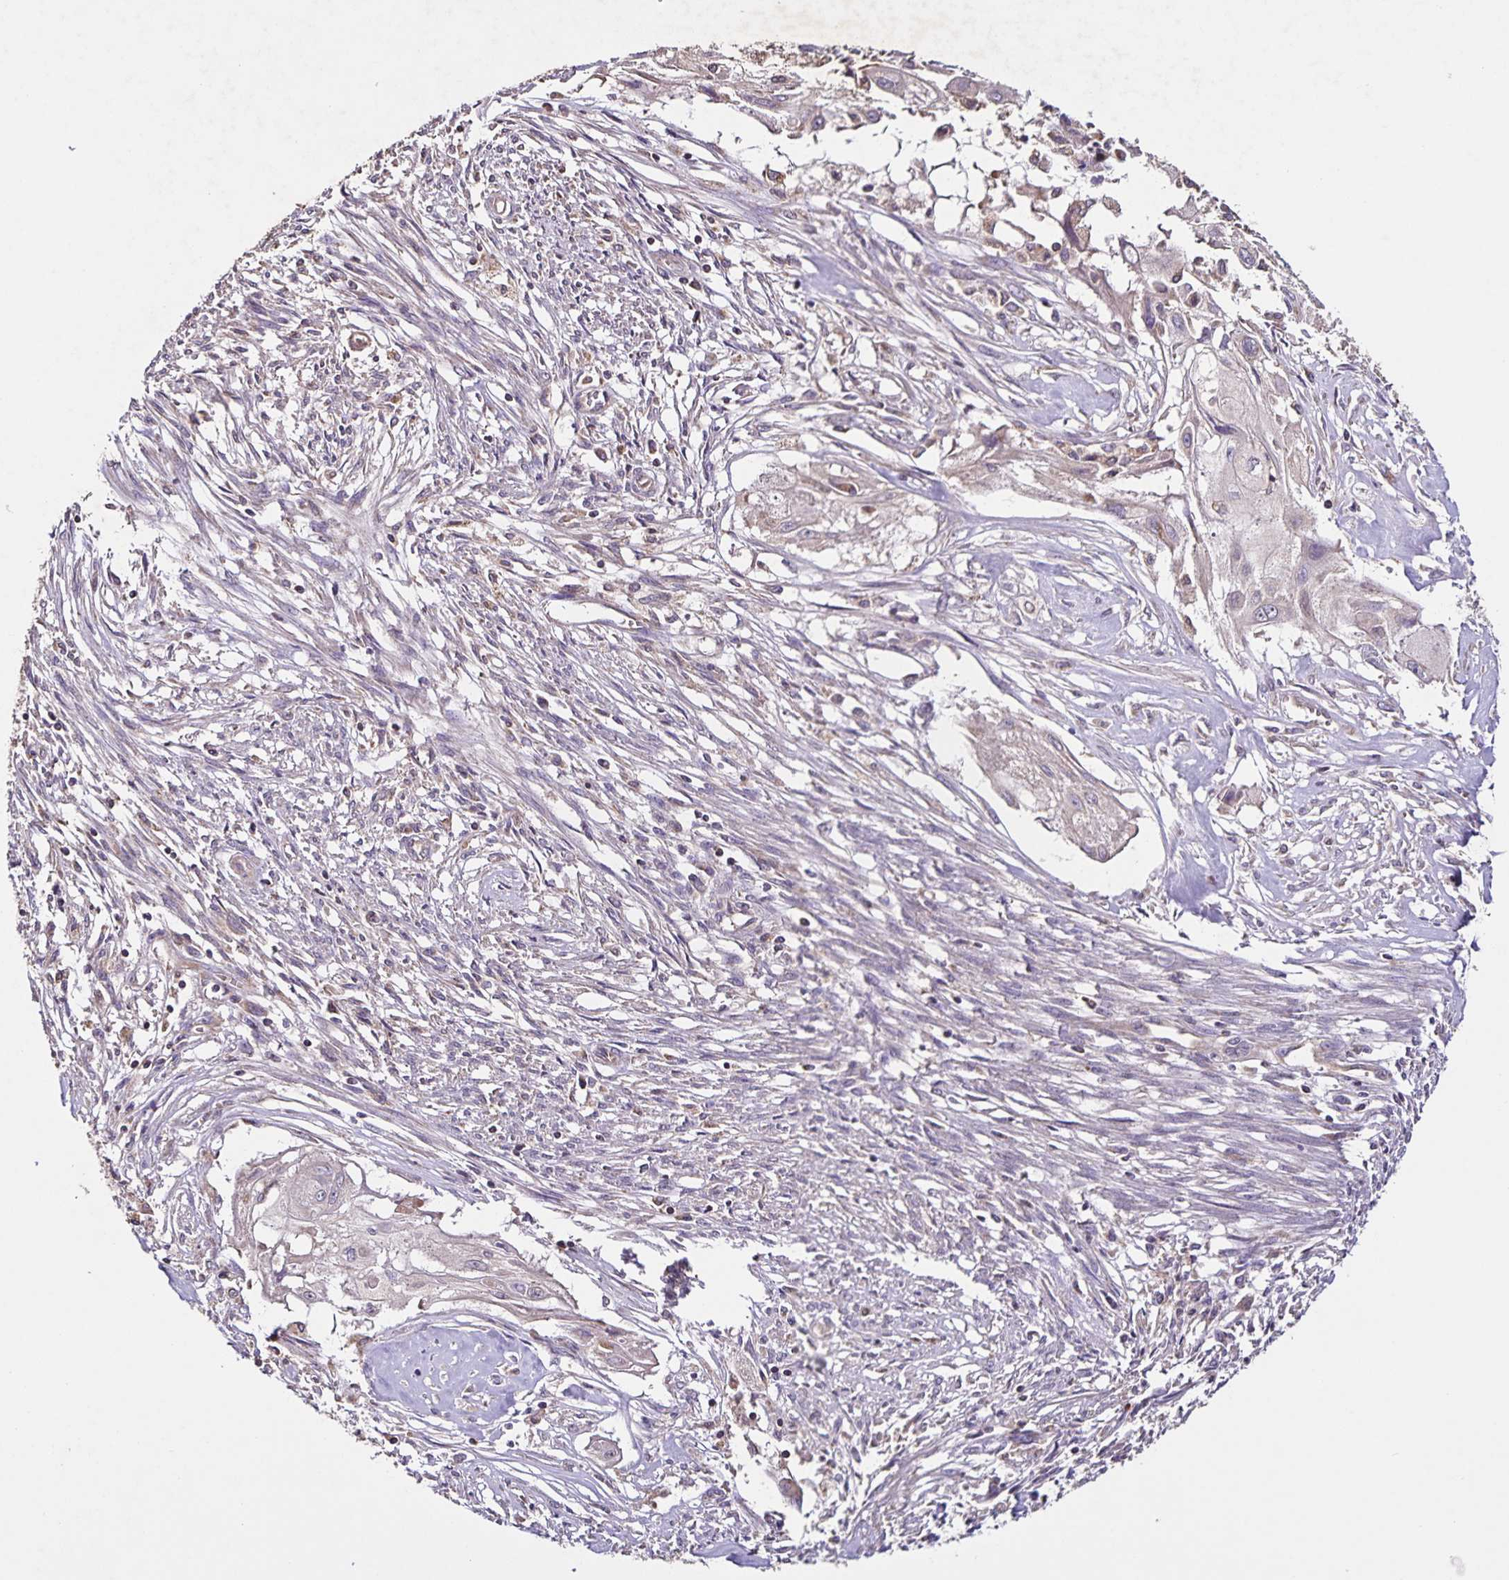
{"staining": {"intensity": "negative", "quantity": "none", "location": "none"}, "tissue": "cervical cancer", "cell_type": "Tumor cells", "image_type": "cancer", "snomed": [{"axis": "morphology", "description": "Squamous cell carcinoma, NOS"}, {"axis": "topography", "description": "Cervix"}], "caption": "A high-resolution micrograph shows IHC staining of cervical cancer (squamous cell carcinoma), which demonstrates no significant staining in tumor cells.", "gene": "MAN1A1", "patient": {"sex": "female", "age": 49}}